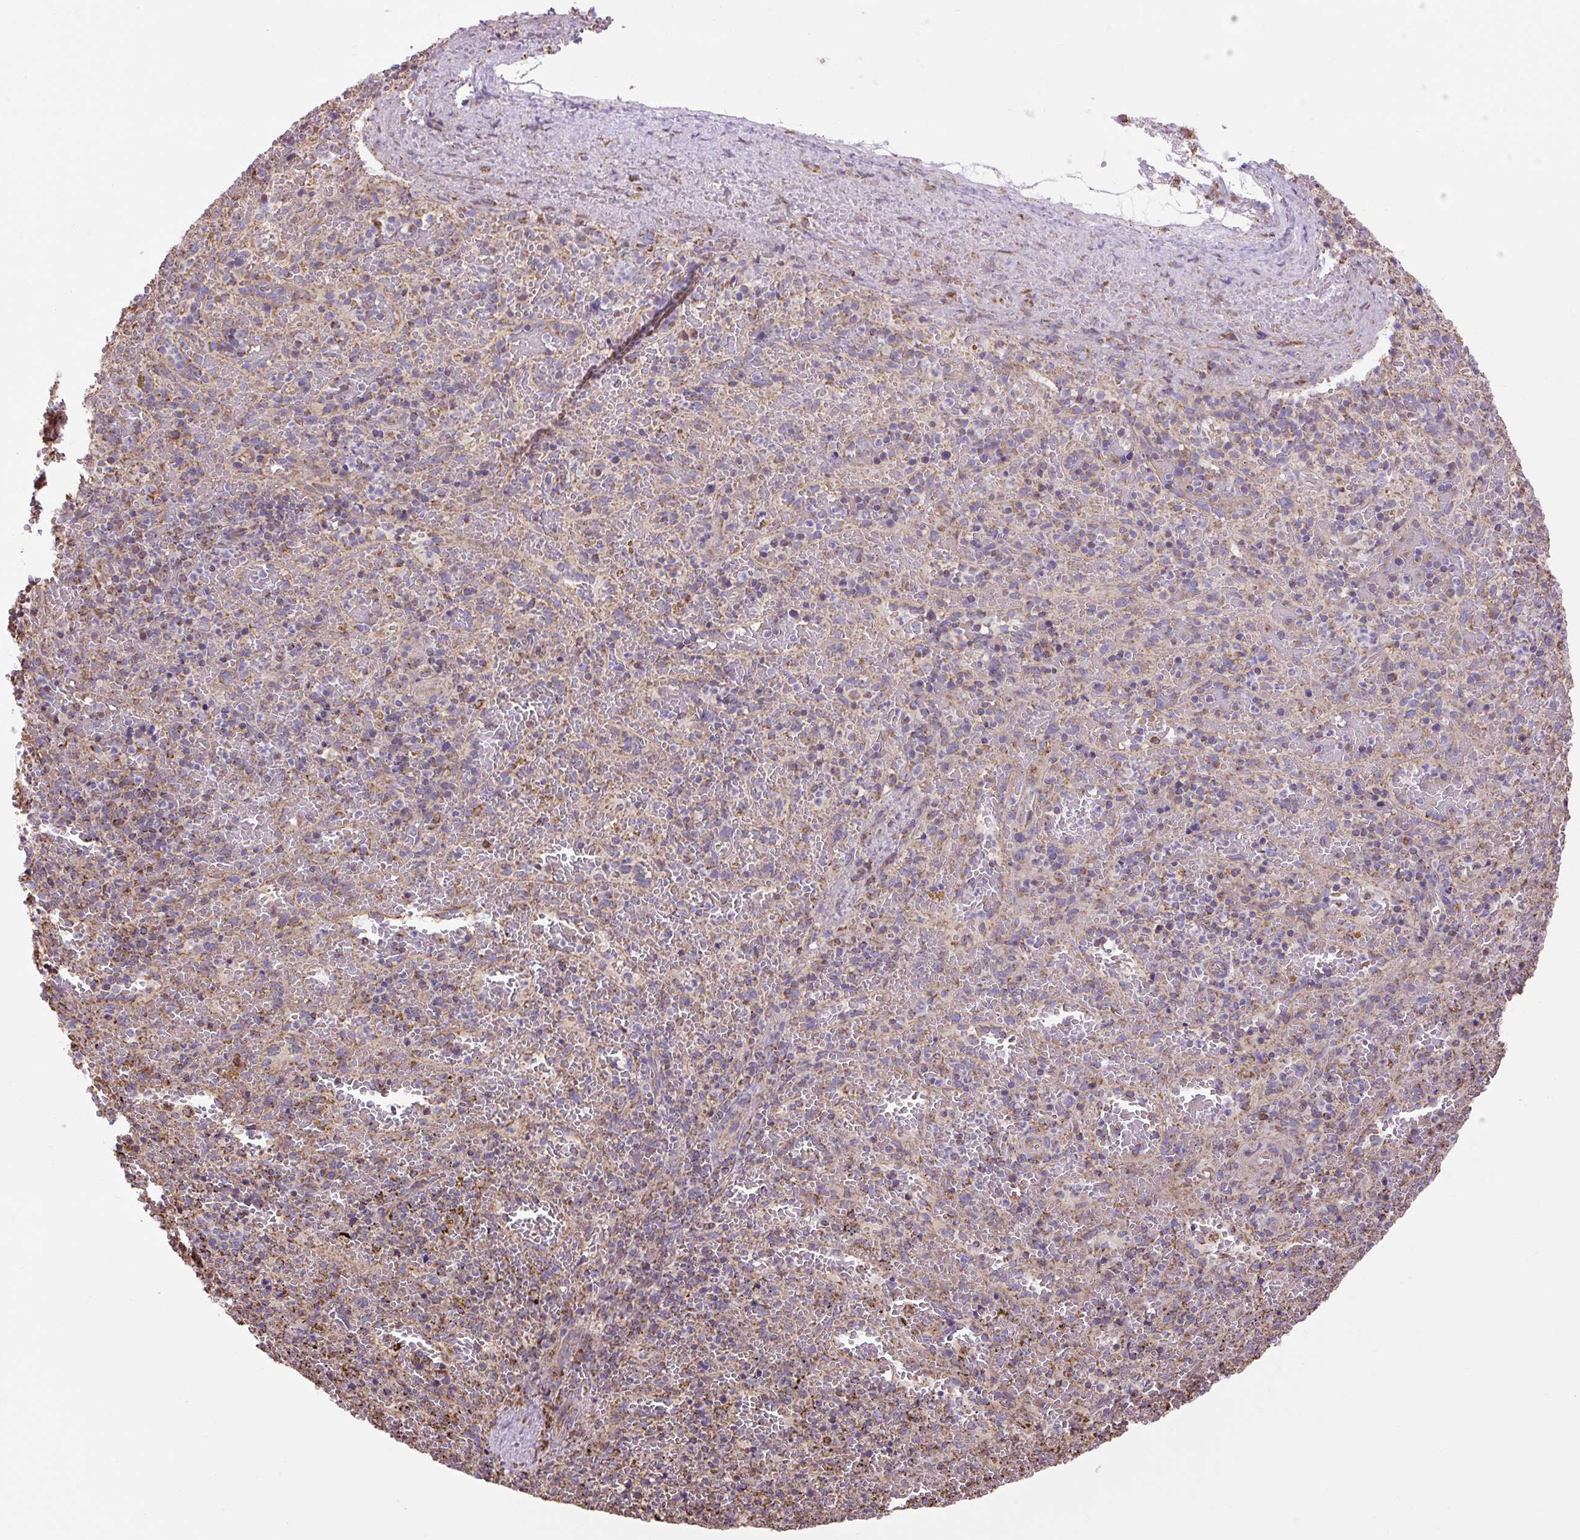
{"staining": {"intensity": "moderate", "quantity": "<25%", "location": "cytoplasmic/membranous"}, "tissue": "spleen", "cell_type": "Cells in red pulp", "image_type": "normal", "snomed": [{"axis": "morphology", "description": "Normal tissue, NOS"}, {"axis": "topography", "description": "Spleen"}], "caption": "A low amount of moderate cytoplasmic/membranous expression is identified in approximately <25% of cells in red pulp in benign spleen. (DAB IHC with brightfield microscopy, high magnification).", "gene": "PLCG1", "patient": {"sex": "female", "age": 50}}